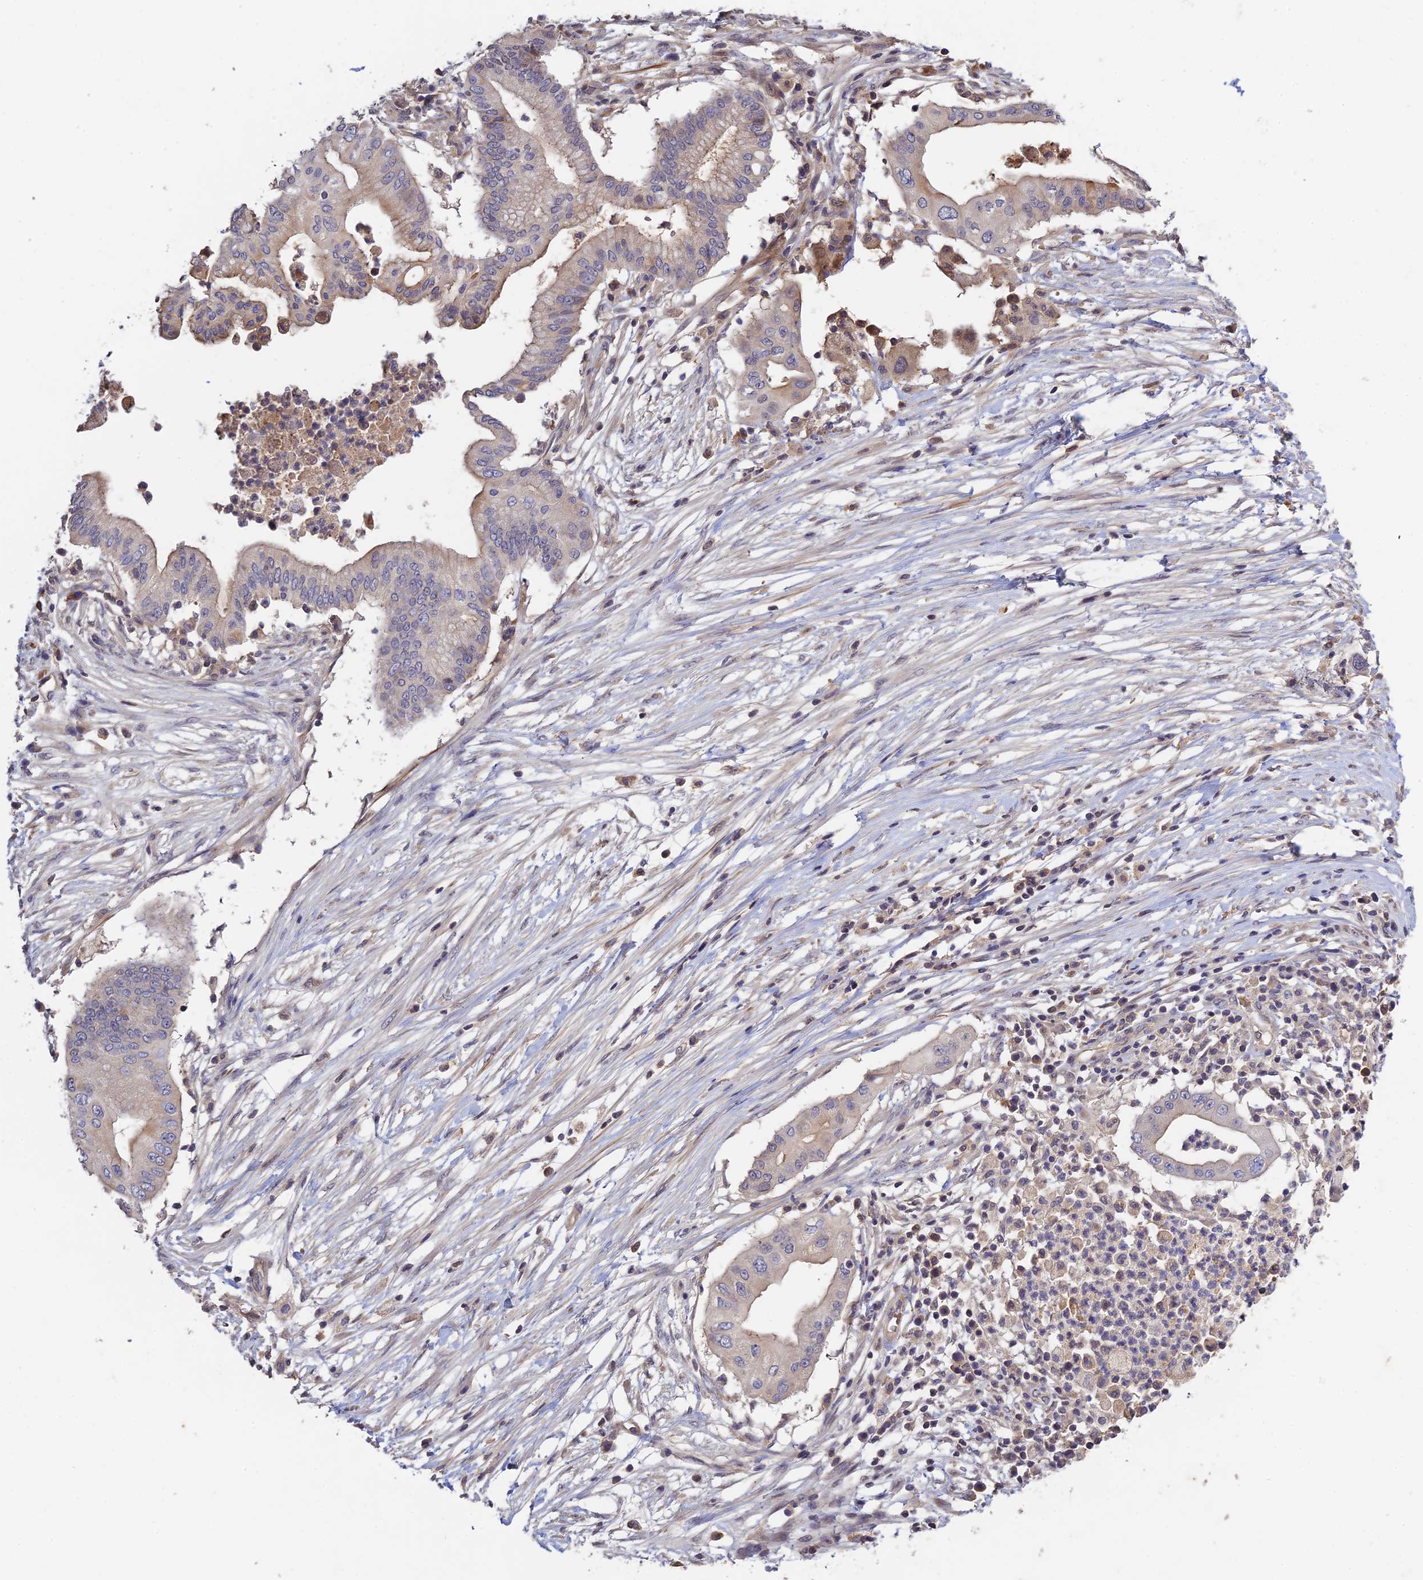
{"staining": {"intensity": "weak", "quantity": "<25%", "location": "cytoplasmic/membranous"}, "tissue": "pancreatic cancer", "cell_type": "Tumor cells", "image_type": "cancer", "snomed": [{"axis": "morphology", "description": "Adenocarcinoma, NOS"}, {"axis": "topography", "description": "Pancreas"}], "caption": "The histopathology image reveals no staining of tumor cells in pancreatic cancer (adenocarcinoma).", "gene": "CWH43", "patient": {"sex": "male", "age": 68}}